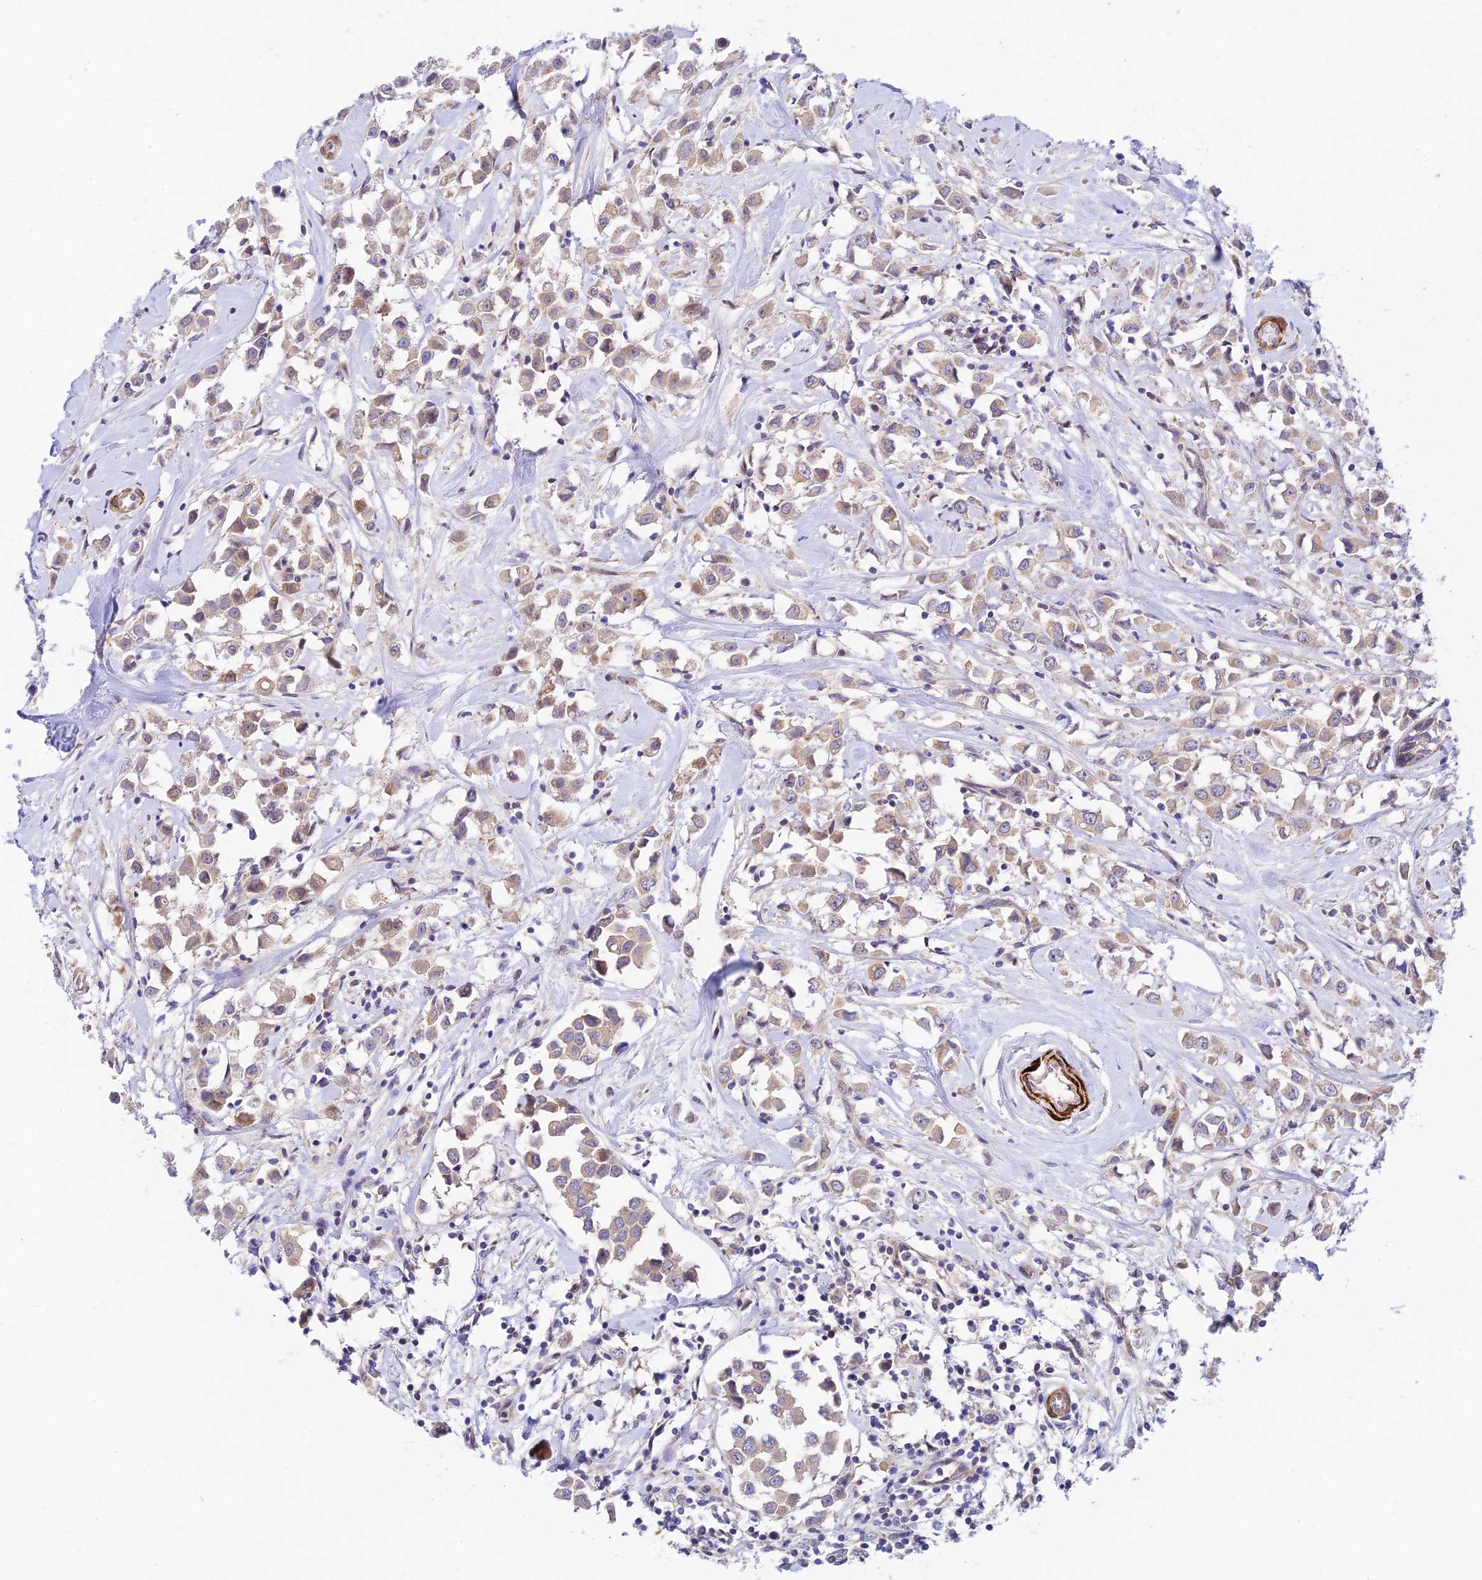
{"staining": {"intensity": "weak", "quantity": "25%-75%", "location": "cytoplasmic/membranous"}, "tissue": "breast cancer", "cell_type": "Tumor cells", "image_type": "cancer", "snomed": [{"axis": "morphology", "description": "Duct carcinoma"}, {"axis": "topography", "description": "Breast"}], "caption": "This is an image of immunohistochemistry (IHC) staining of breast cancer, which shows weak positivity in the cytoplasmic/membranous of tumor cells.", "gene": "ANKRD50", "patient": {"sex": "female", "age": 61}}